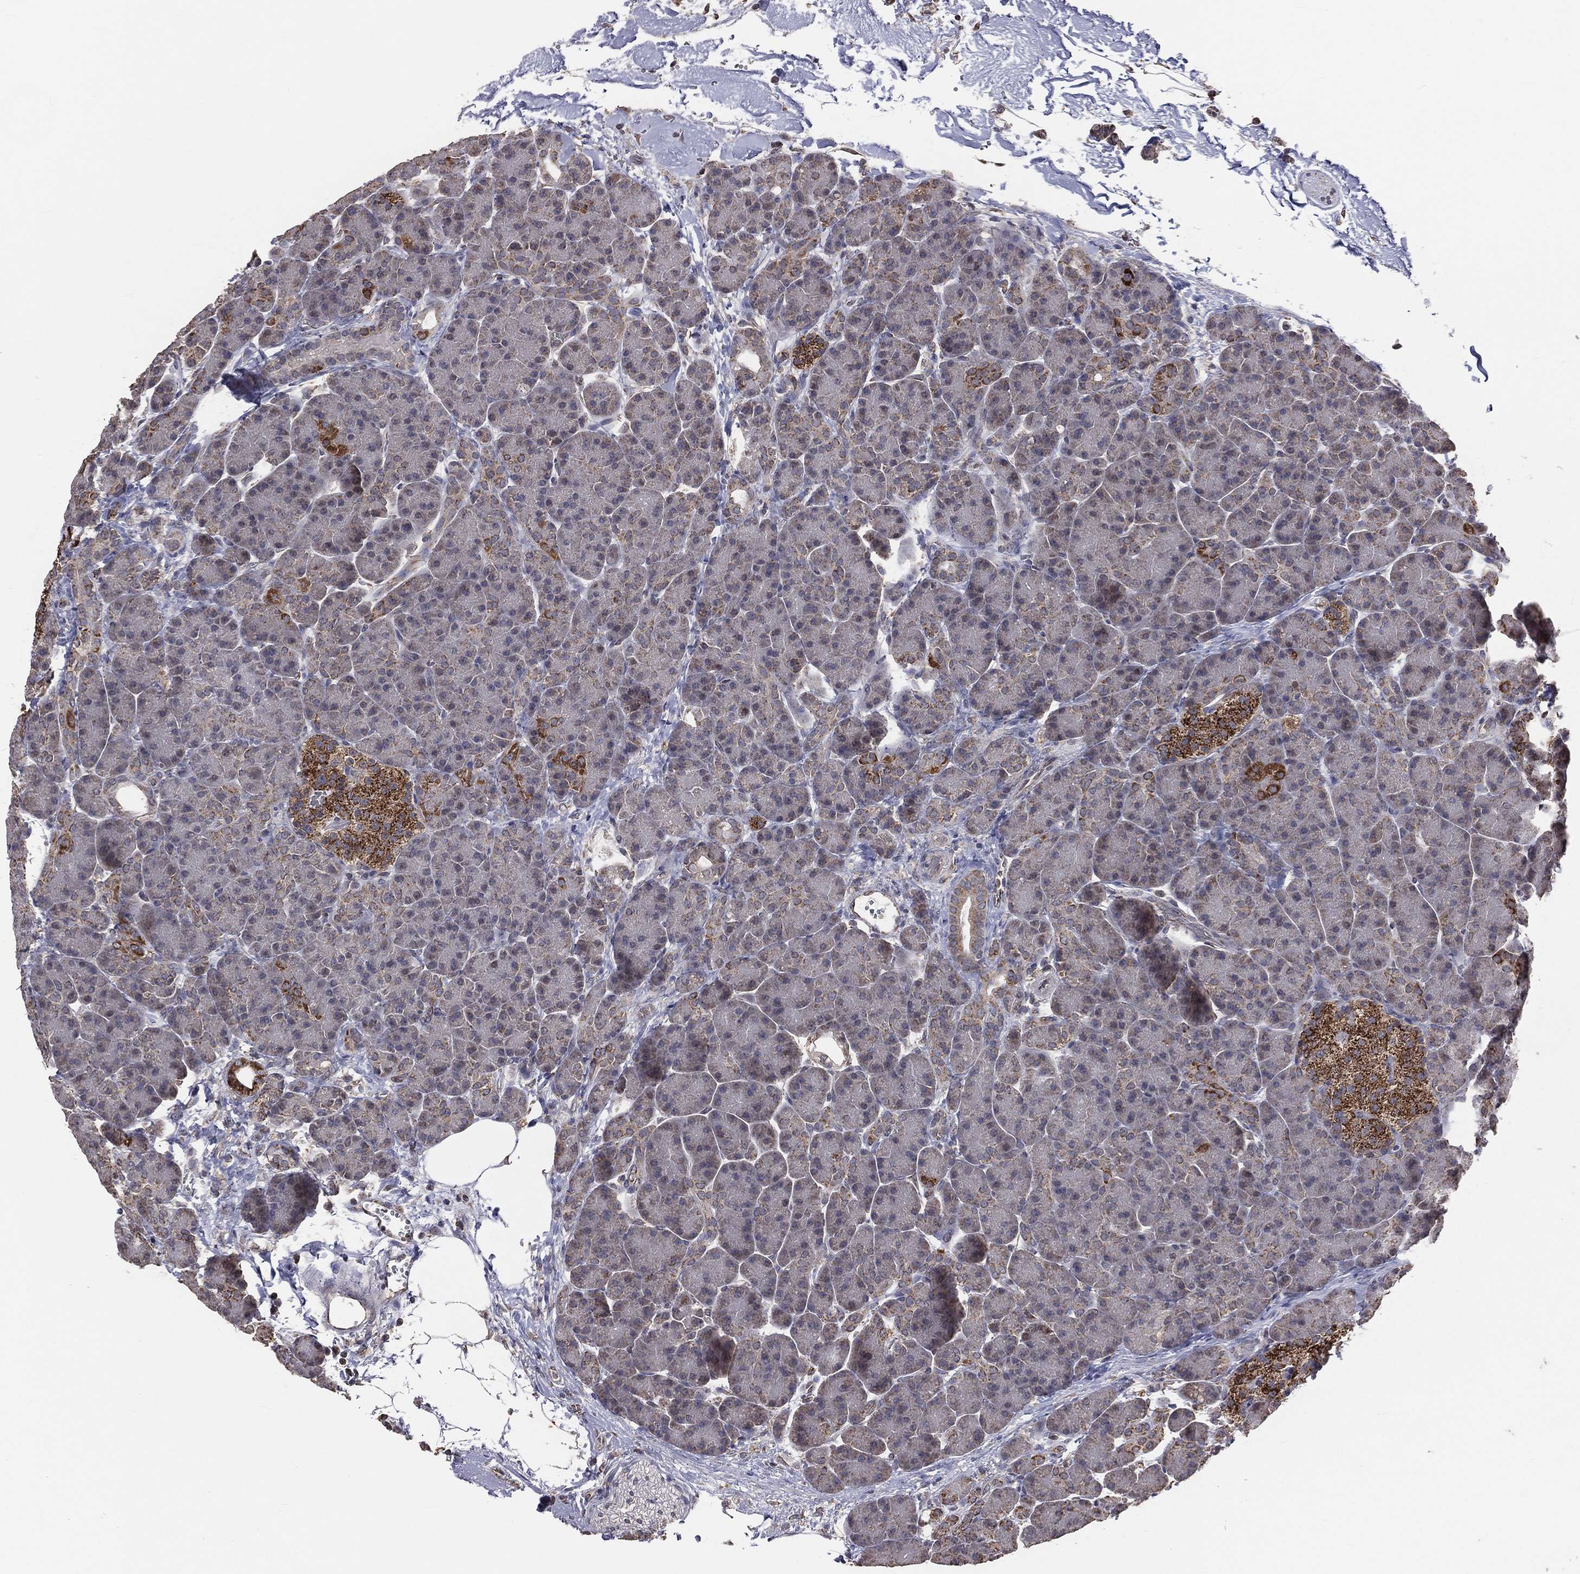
{"staining": {"intensity": "strong", "quantity": "<25%", "location": "cytoplasmic/membranous"}, "tissue": "pancreas", "cell_type": "Exocrine glandular cells", "image_type": "normal", "snomed": [{"axis": "morphology", "description": "Normal tissue, NOS"}, {"axis": "topography", "description": "Pancreas"}], "caption": "Pancreas stained for a protein (brown) reveals strong cytoplasmic/membranous positive positivity in about <25% of exocrine glandular cells.", "gene": "MRPL46", "patient": {"sex": "female", "age": 63}}